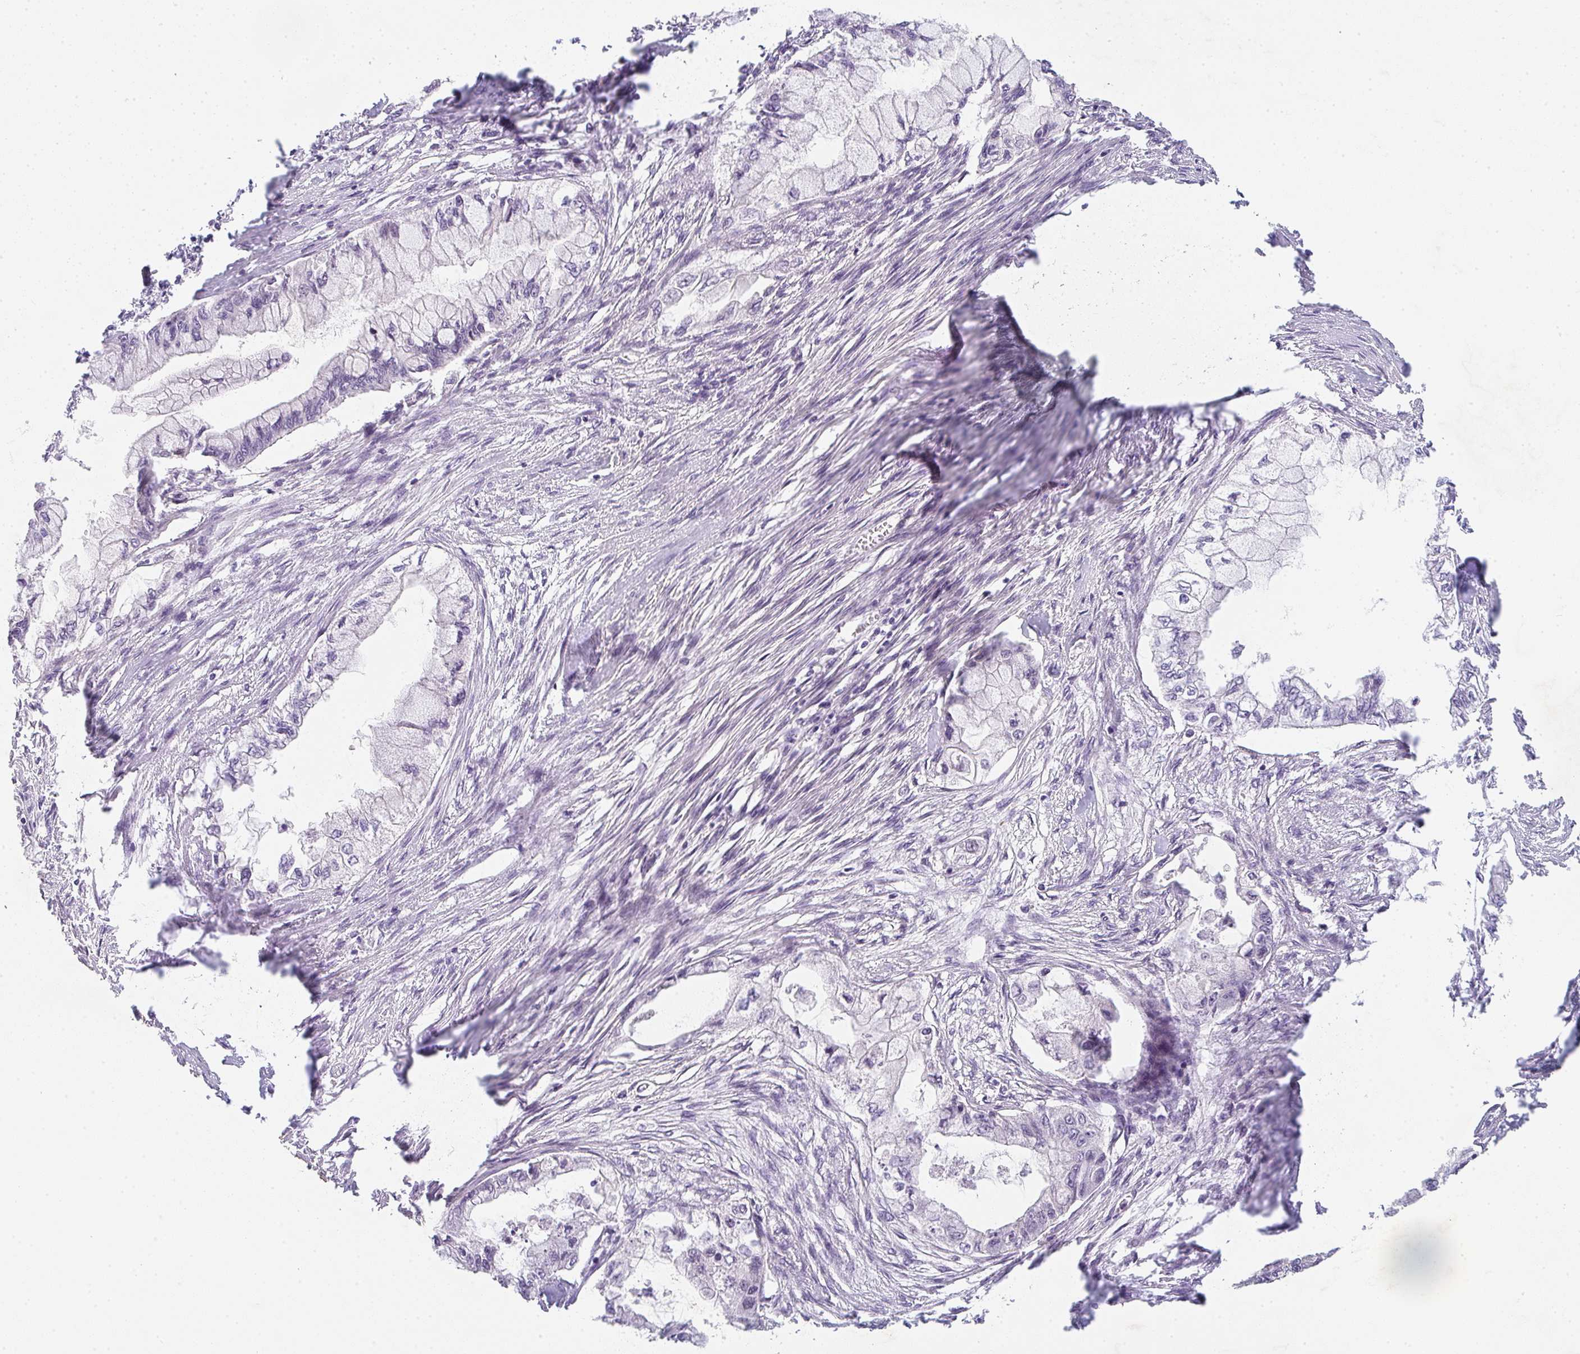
{"staining": {"intensity": "negative", "quantity": "none", "location": "none"}, "tissue": "pancreatic cancer", "cell_type": "Tumor cells", "image_type": "cancer", "snomed": [{"axis": "morphology", "description": "Adenocarcinoma, NOS"}, {"axis": "topography", "description": "Pancreas"}], "caption": "A micrograph of human pancreatic adenocarcinoma is negative for staining in tumor cells.", "gene": "TNFRSF10A", "patient": {"sex": "male", "age": 48}}